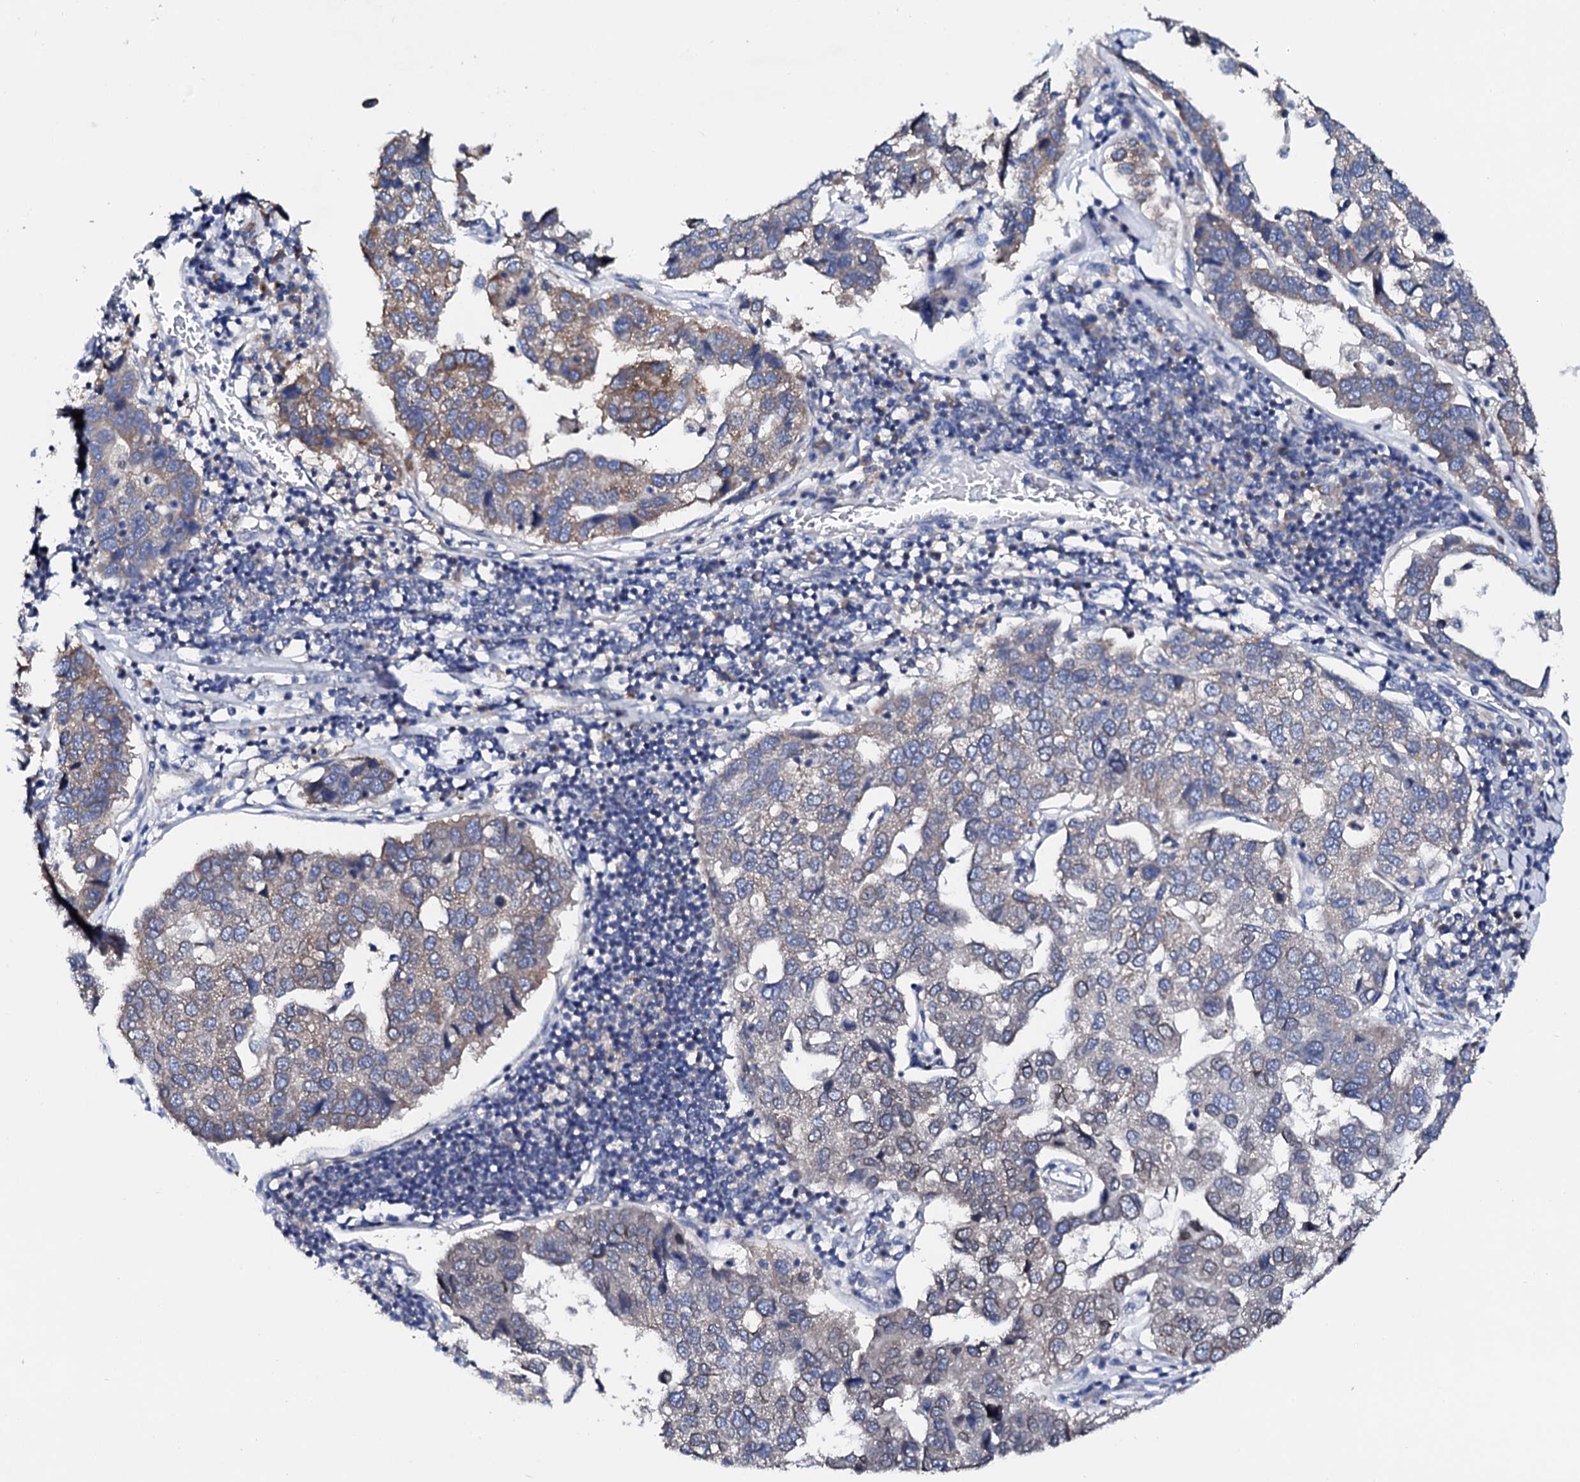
{"staining": {"intensity": "moderate", "quantity": "<25%", "location": "cytoplasmic/membranous"}, "tissue": "pancreatic cancer", "cell_type": "Tumor cells", "image_type": "cancer", "snomed": [{"axis": "morphology", "description": "Adenocarcinoma, NOS"}, {"axis": "topography", "description": "Pancreas"}], "caption": "IHC (DAB) staining of human adenocarcinoma (pancreatic) demonstrates moderate cytoplasmic/membranous protein expression in approximately <25% of tumor cells.", "gene": "NUP58", "patient": {"sex": "female", "age": 61}}